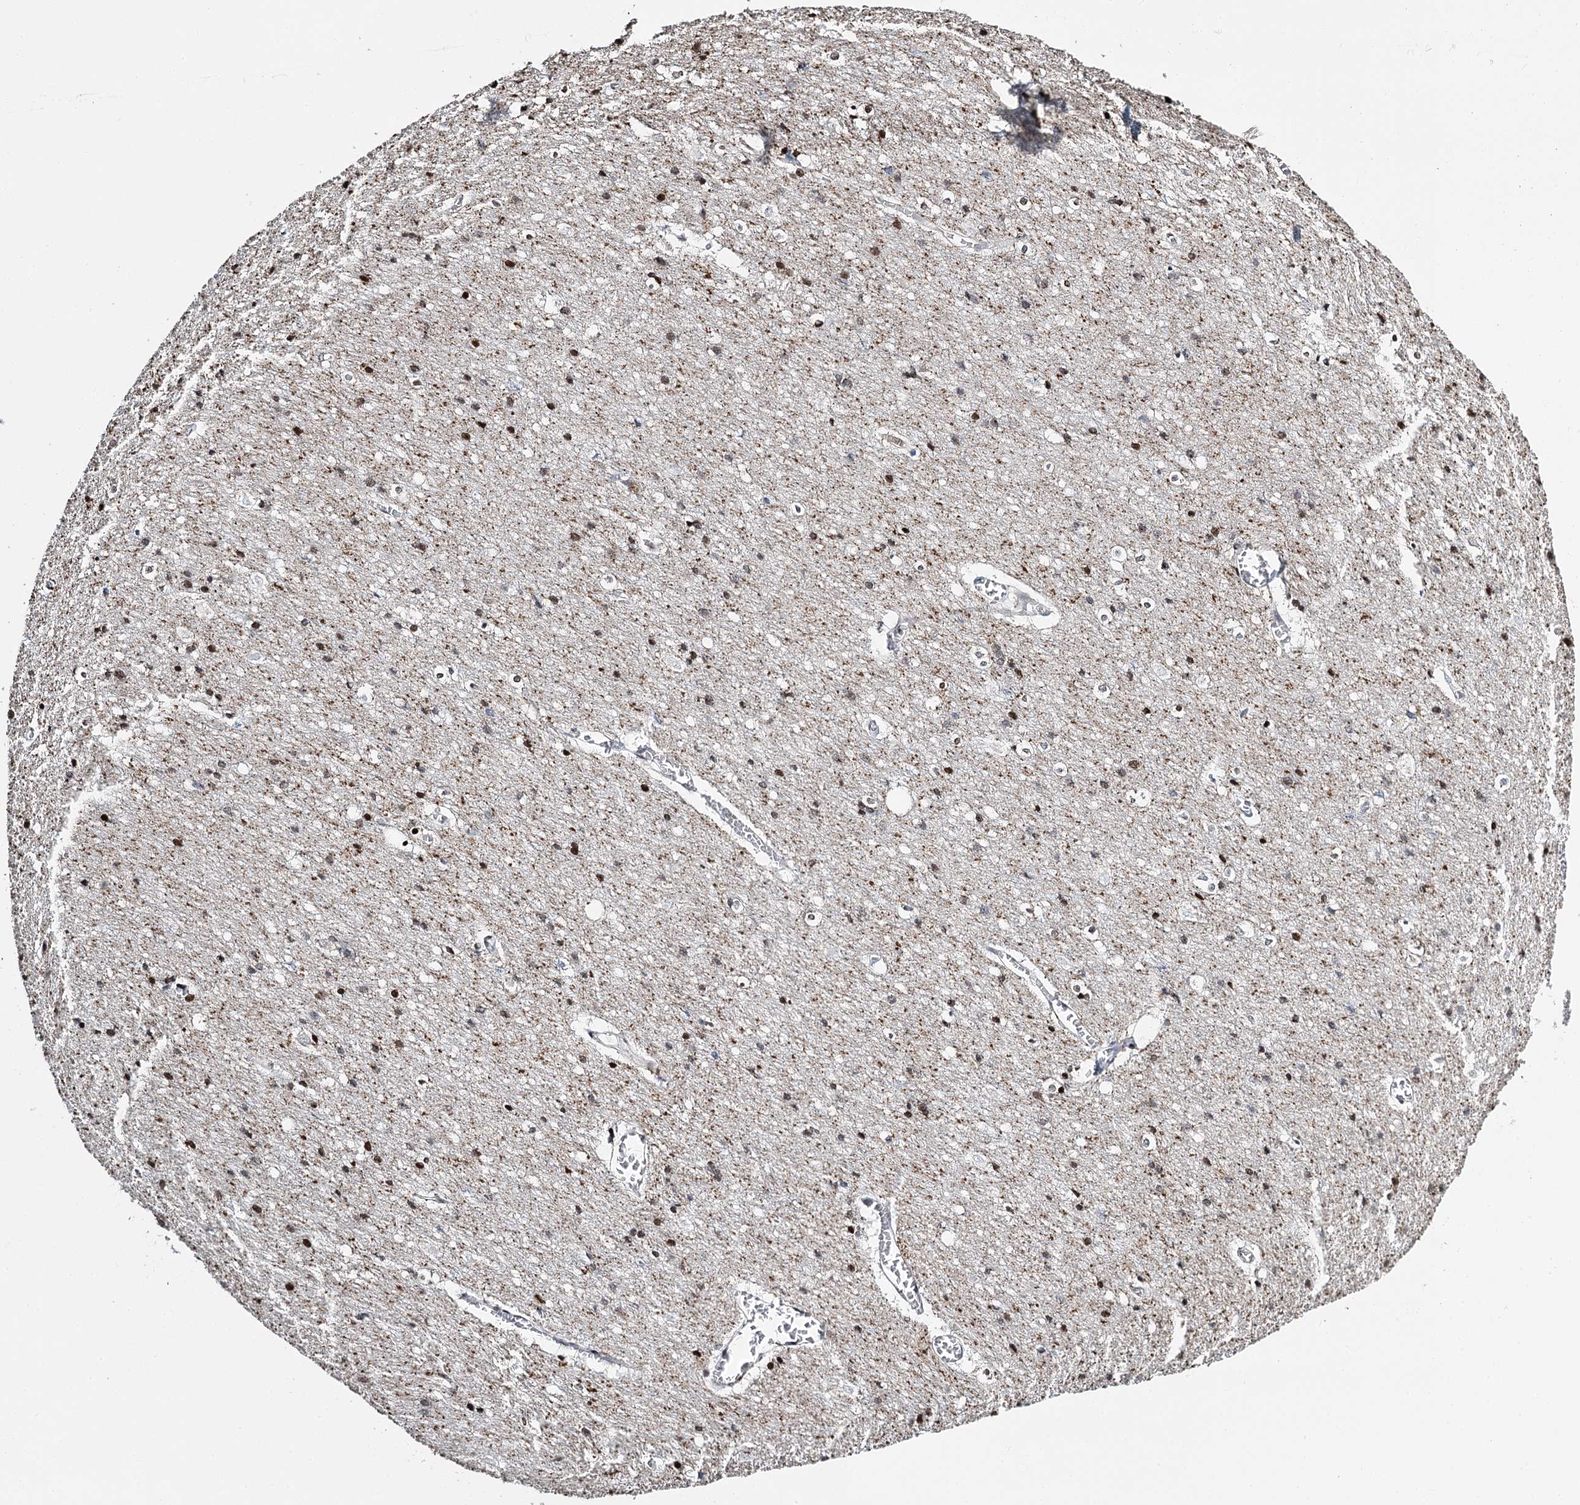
{"staining": {"intensity": "moderate", "quantity": ">75%", "location": "nuclear"}, "tissue": "cerebral cortex", "cell_type": "Endothelial cells", "image_type": "normal", "snomed": [{"axis": "morphology", "description": "Normal tissue, NOS"}, {"axis": "topography", "description": "Cerebral cortex"}], "caption": "A photomicrograph showing moderate nuclear staining in approximately >75% of endothelial cells in unremarkable cerebral cortex, as visualized by brown immunohistochemical staining.", "gene": "RPS27A", "patient": {"sex": "male", "age": 54}}